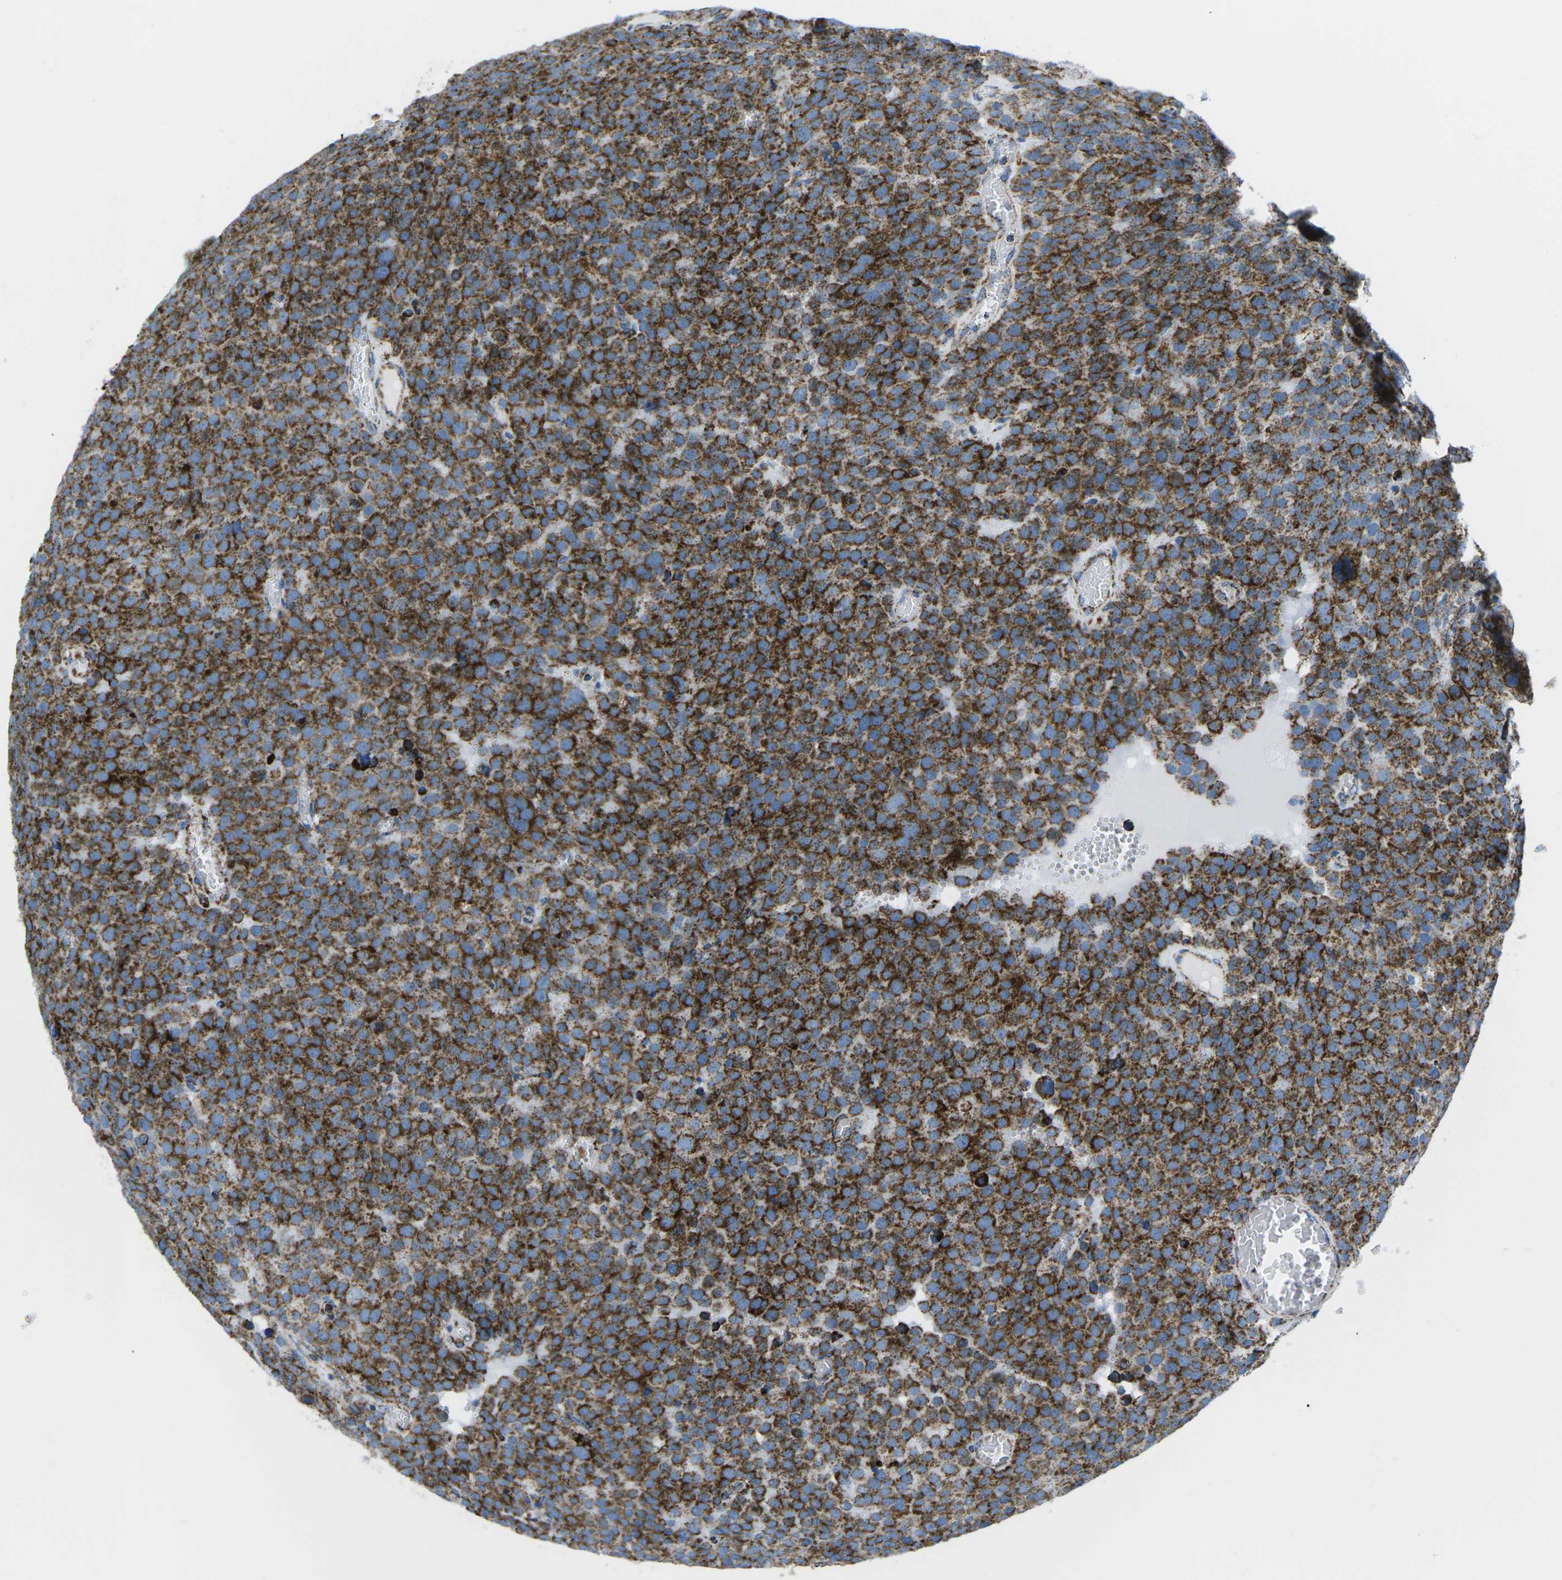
{"staining": {"intensity": "strong", "quantity": ">75%", "location": "cytoplasmic/membranous"}, "tissue": "testis cancer", "cell_type": "Tumor cells", "image_type": "cancer", "snomed": [{"axis": "morphology", "description": "Normal tissue, NOS"}, {"axis": "morphology", "description": "Seminoma, NOS"}, {"axis": "topography", "description": "Testis"}], "caption": "Testis seminoma stained with a brown dye displays strong cytoplasmic/membranous positive staining in about >75% of tumor cells.", "gene": "COX6C", "patient": {"sex": "male", "age": 71}}